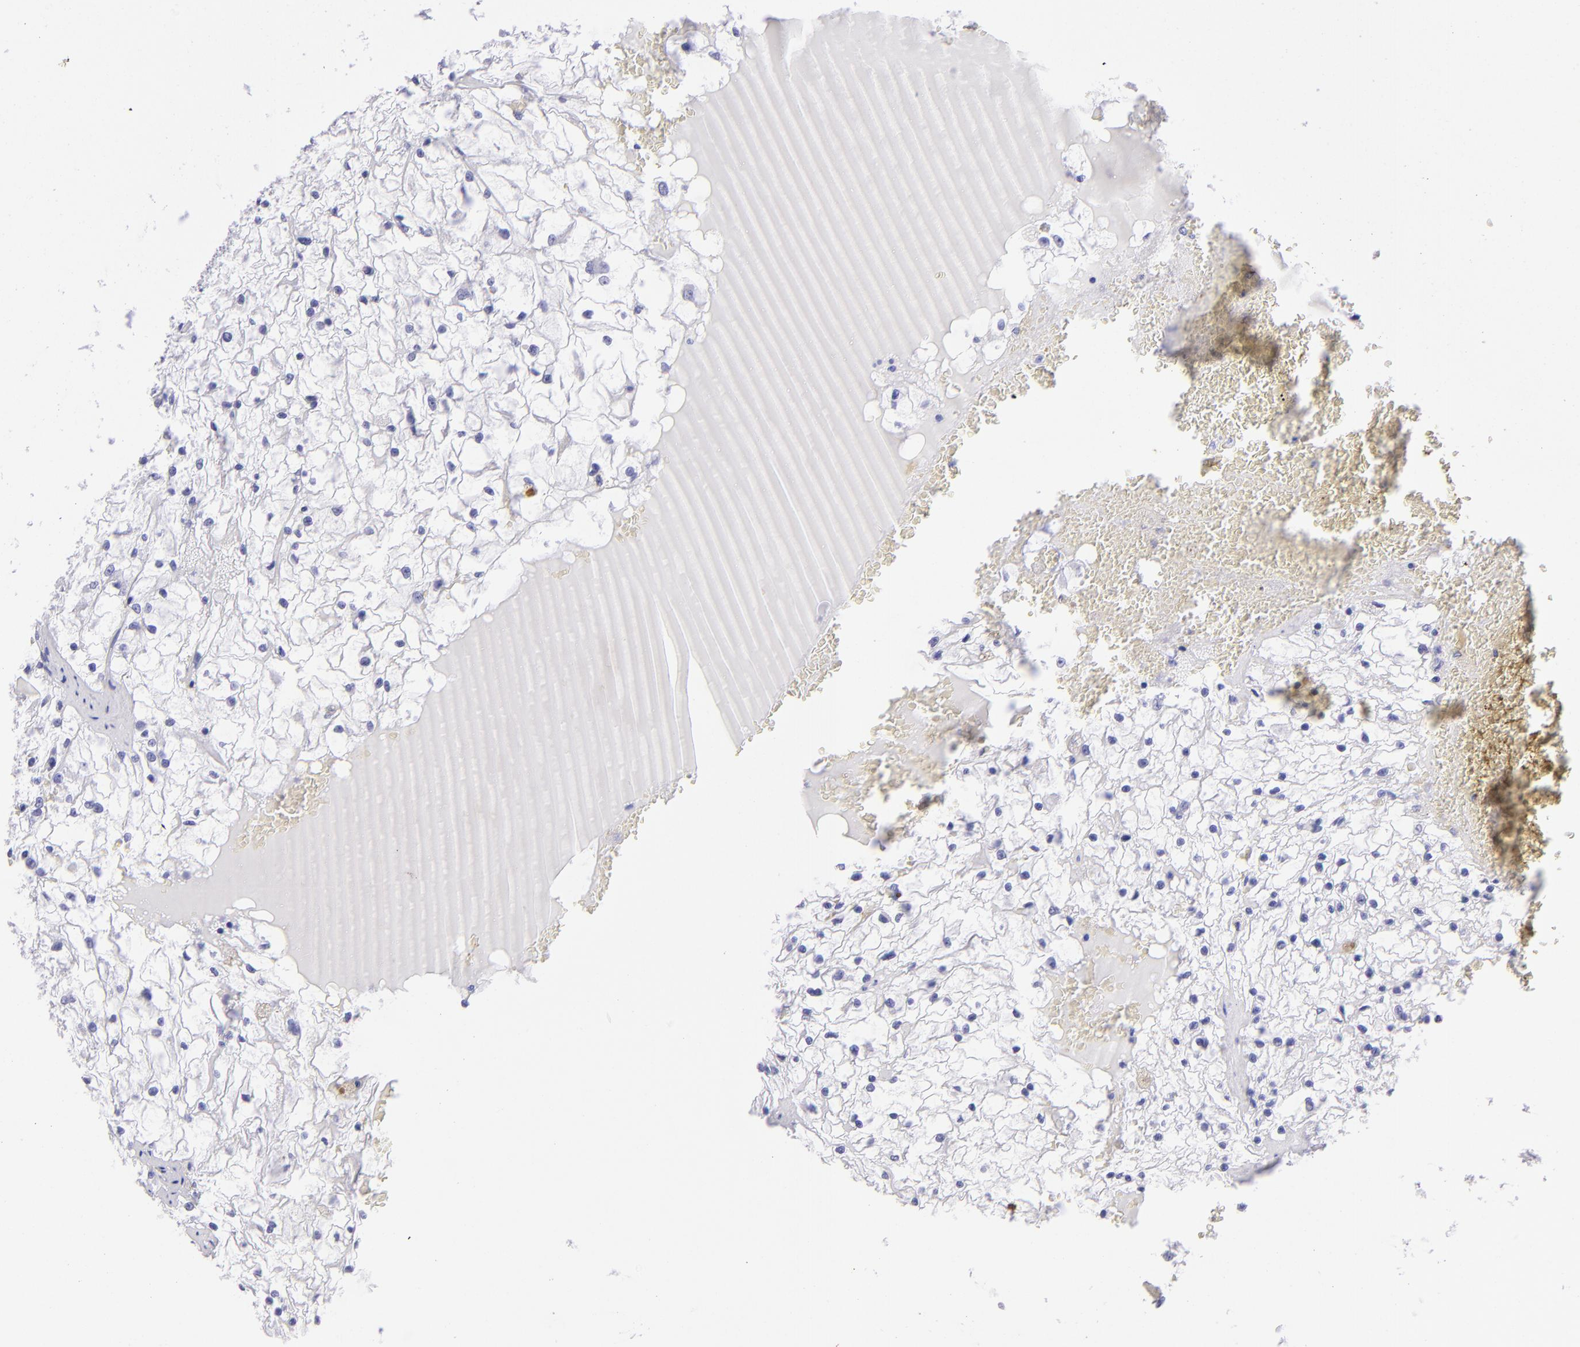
{"staining": {"intensity": "negative", "quantity": "none", "location": "none"}, "tissue": "renal cancer", "cell_type": "Tumor cells", "image_type": "cancer", "snomed": [{"axis": "morphology", "description": "Adenocarcinoma, NOS"}, {"axis": "topography", "description": "Kidney"}], "caption": "A high-resolution micrograph shows immunohistochemistry staining of renal adenocarcinoma, which demonstrates no significant expression in tumor cells.", "gene": "TYRP1", "patient": {"sex": "male", "age": 61}}